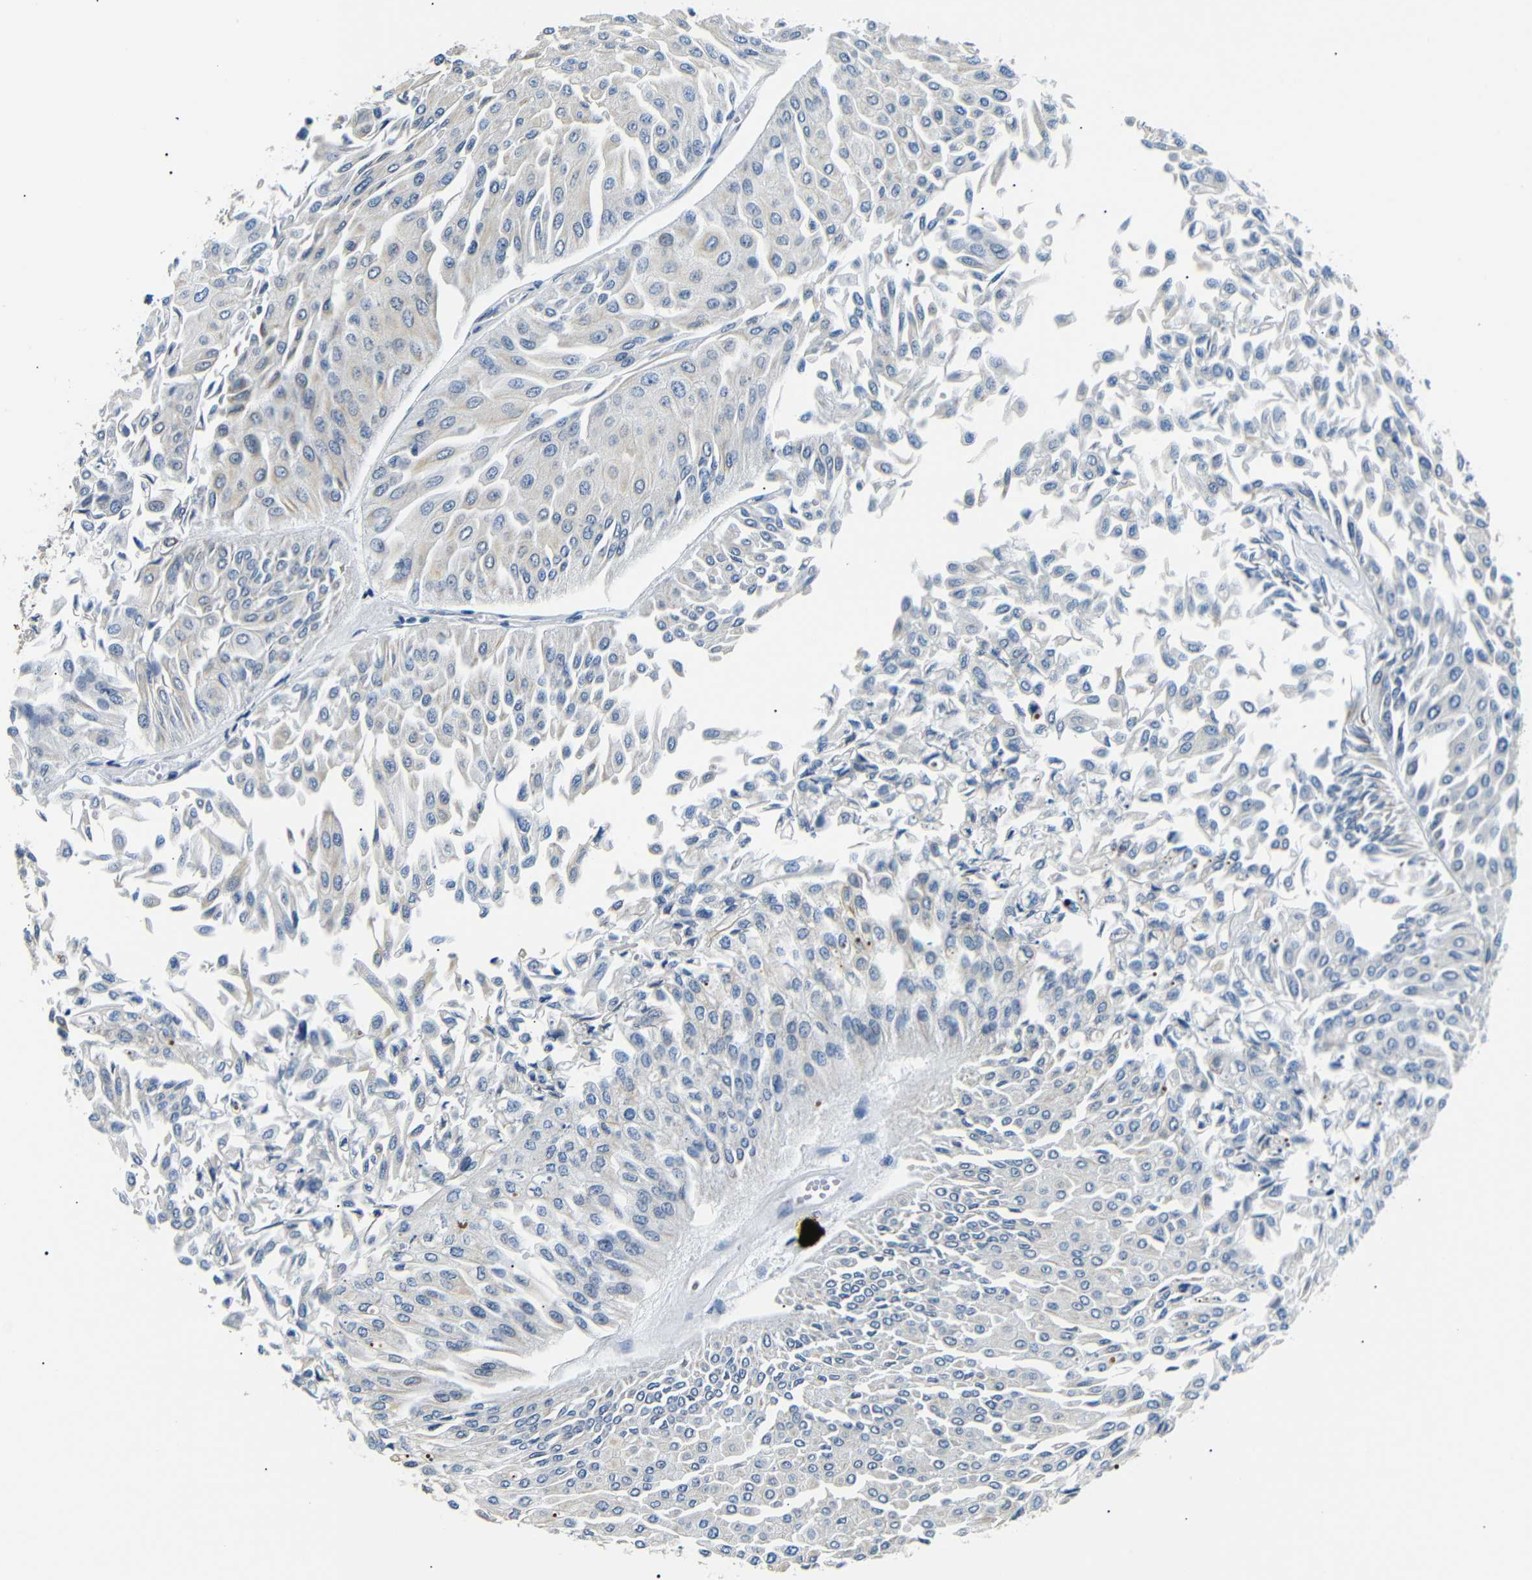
{"staining": {"intensity": "negative", "quantity": "none", "location": "none"}, "tissue": "urothelial cancer", "cell_type": "Tumor cells", "image_type": "cancer", "snomed": [{"axis": "morphology", "description": "Urothelial carcinoma, Low grade"}, {"axis": "topography", "description": "Urinary bladder"}], "caption": "Tumor cells are negative for brown protein staining in low-grade urothelial carcinoma. (DAB immunohistochemistry with hematoxylin counter stain).", "gene": "TAFA1", "patient": {"sex": "male", "age": 67}}